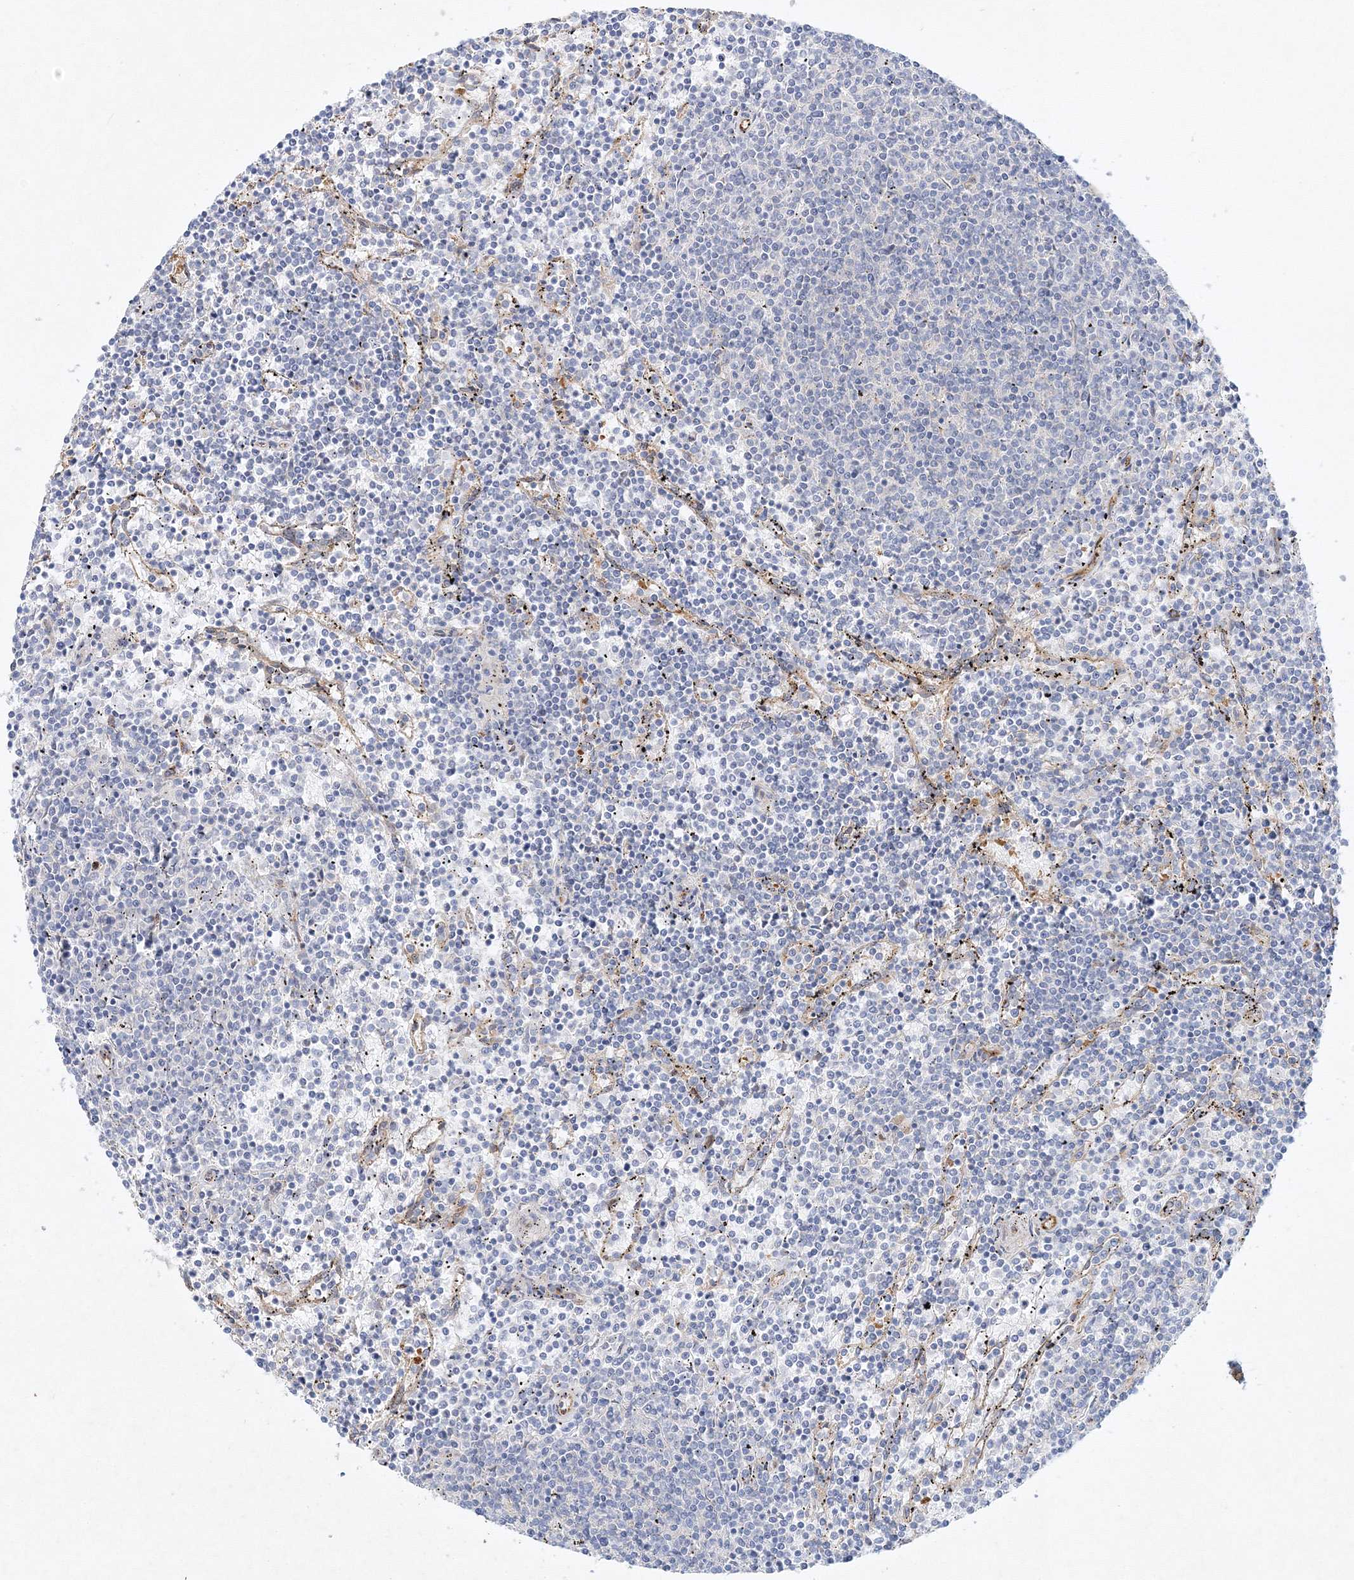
{"staining": {"intensity": "negative", "quantity": "none", "location": "none"}, "tissue": "lymphoma", "cell_type": "Tumor cells", "image_type": "cancer", "snomed": [{"axis": "morphology", "description": "Malignant lymphoma, non-Hodgkin's type, Low grade"}, {"axis": "topography", "description": "Spleen"}], "caption": "Immunohistochemistry histopathology image of malignant lymphoma, non-Hodgkin's type (low-grade) stained for a protein (brown), which reveals no positivity in tumor cells.", "gene": "ZFYVE16", "patient": {"sex": "female", "age": 50}}